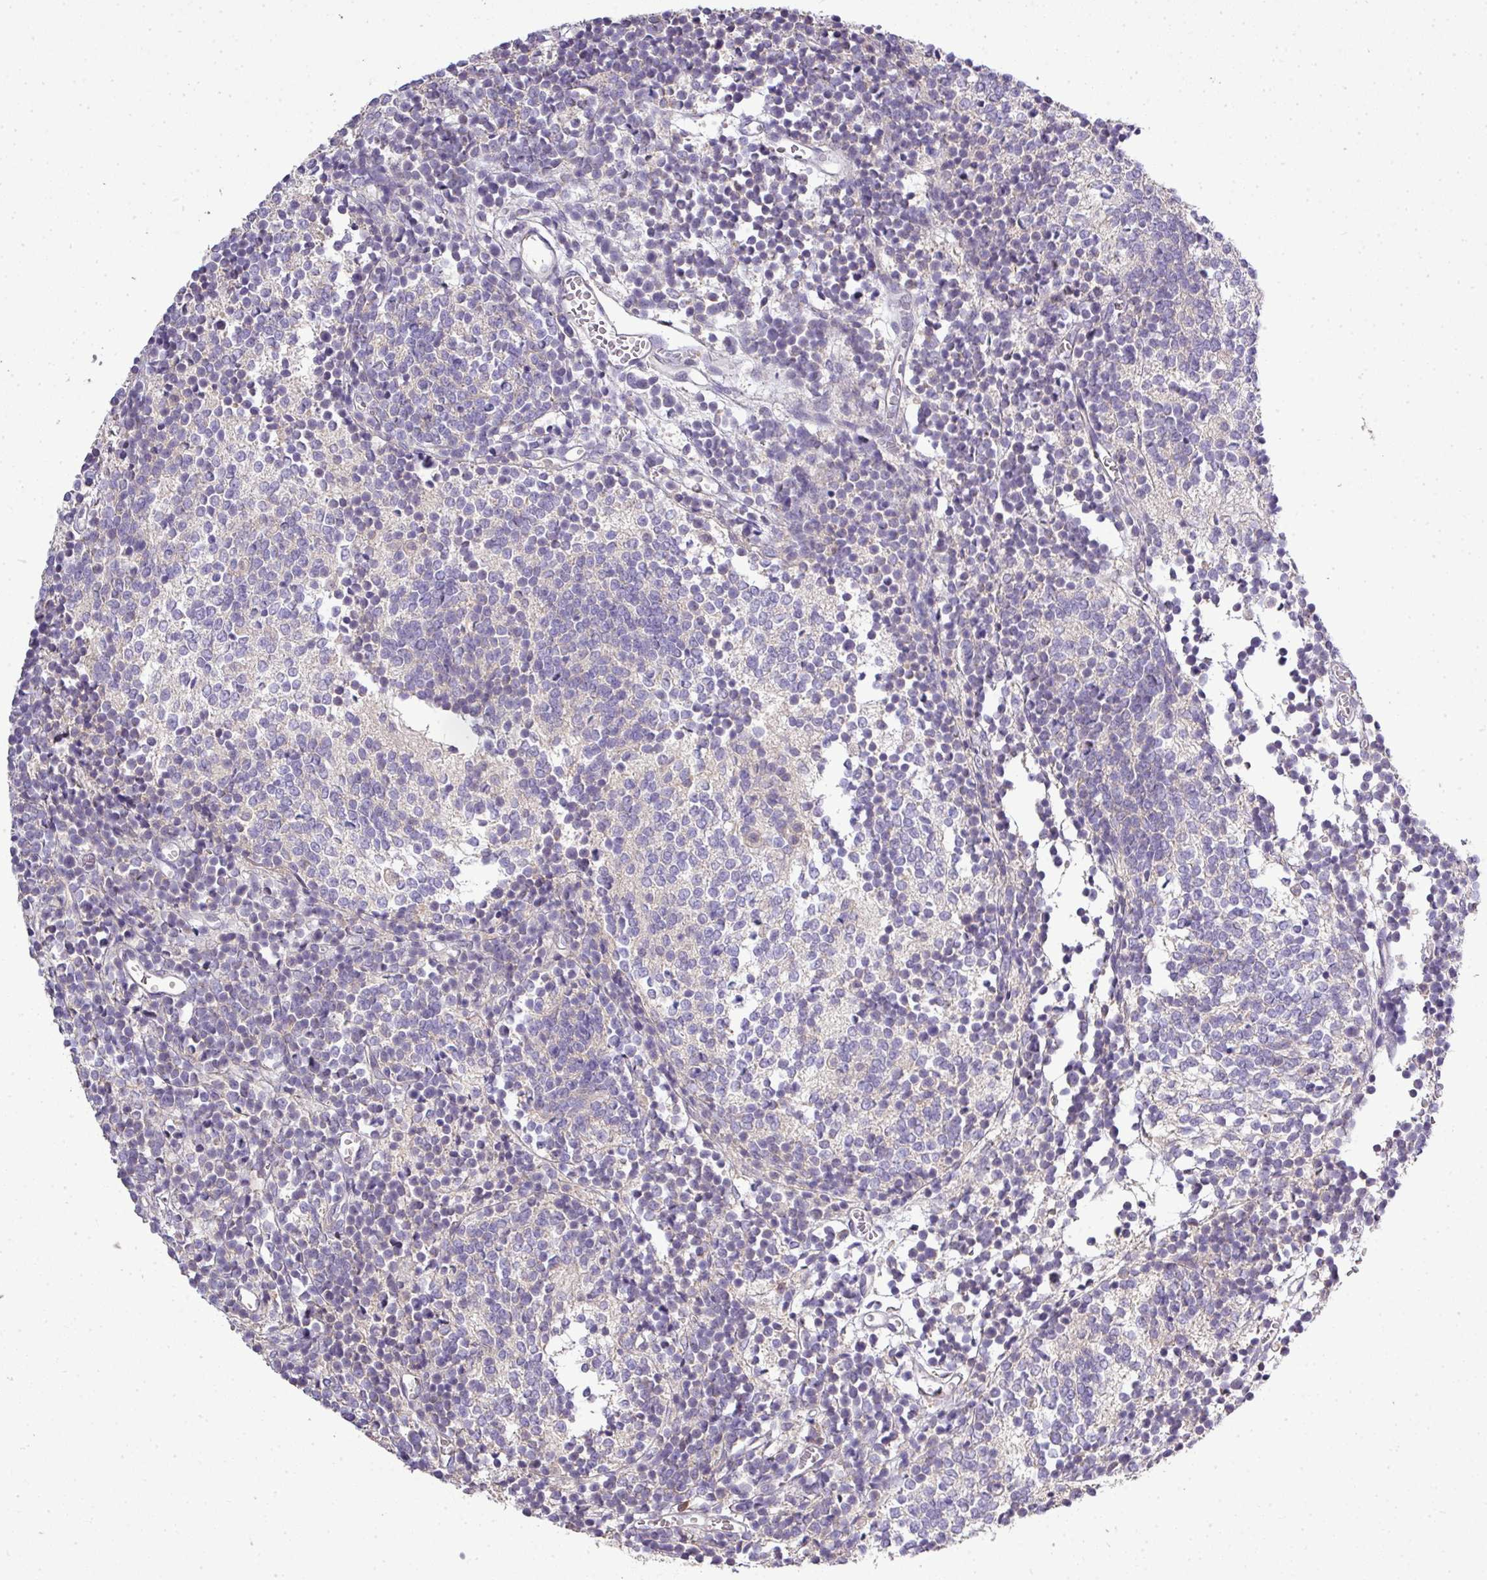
{"staining": {"intensity": "negative", "quantity": "none", "location": "none"}, "tissue": "glioma", "cell_type": "Tumor cells", "image_type": "cancer", "snomed": [{"axis": "morphology", "description": "Glioma, malignant, Low grade"}, {"axis": "topography", "description": "Brain"}], "caption": "DAB (3,3'-diaminobenzidine) immunohistochemical staining of human low-grade glioma (malignant) reveals no significant positivity in tumor cells.", "gene": "STAT5A", "patient": {"sex": "female", "age": 1}}